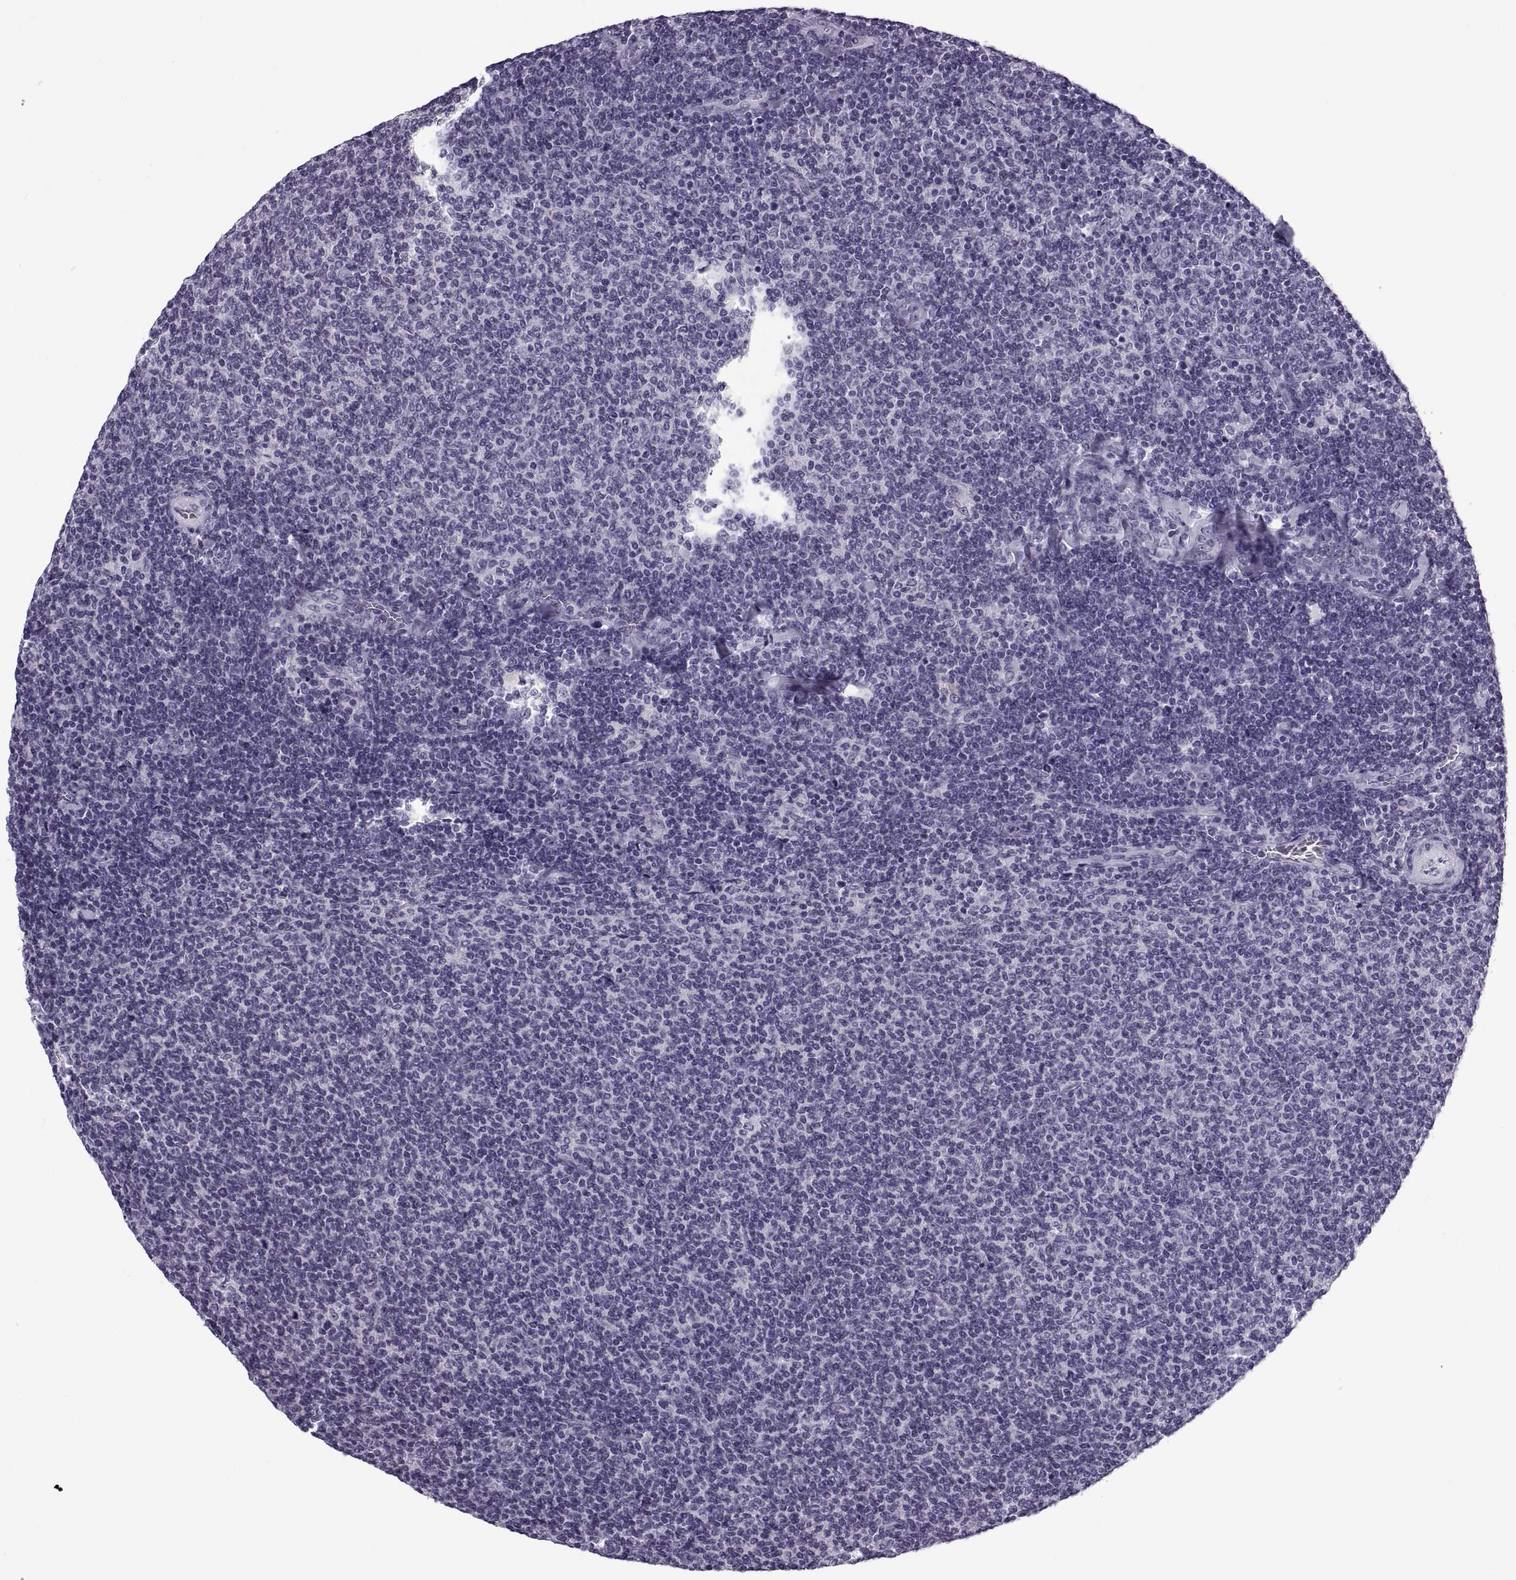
{"staining": {"intensity": "negative", "quantity": "none", "location": "none"}, "tissue": "lymphoma", "cell_type": "Tumor cells", "image_type": "cancer", "snomed": [{"axis": "morphology", "description": "Malignant lymphoma, non-Hodgkin's type, Low grade"}, {"axis": "topography", "description": "Lymph node"}], "caption": "Tumor cells are negative for protein expression in human lymphoma.", "gene": "TBC1D3G", "patient": {"sex": "male", "age": 52}}